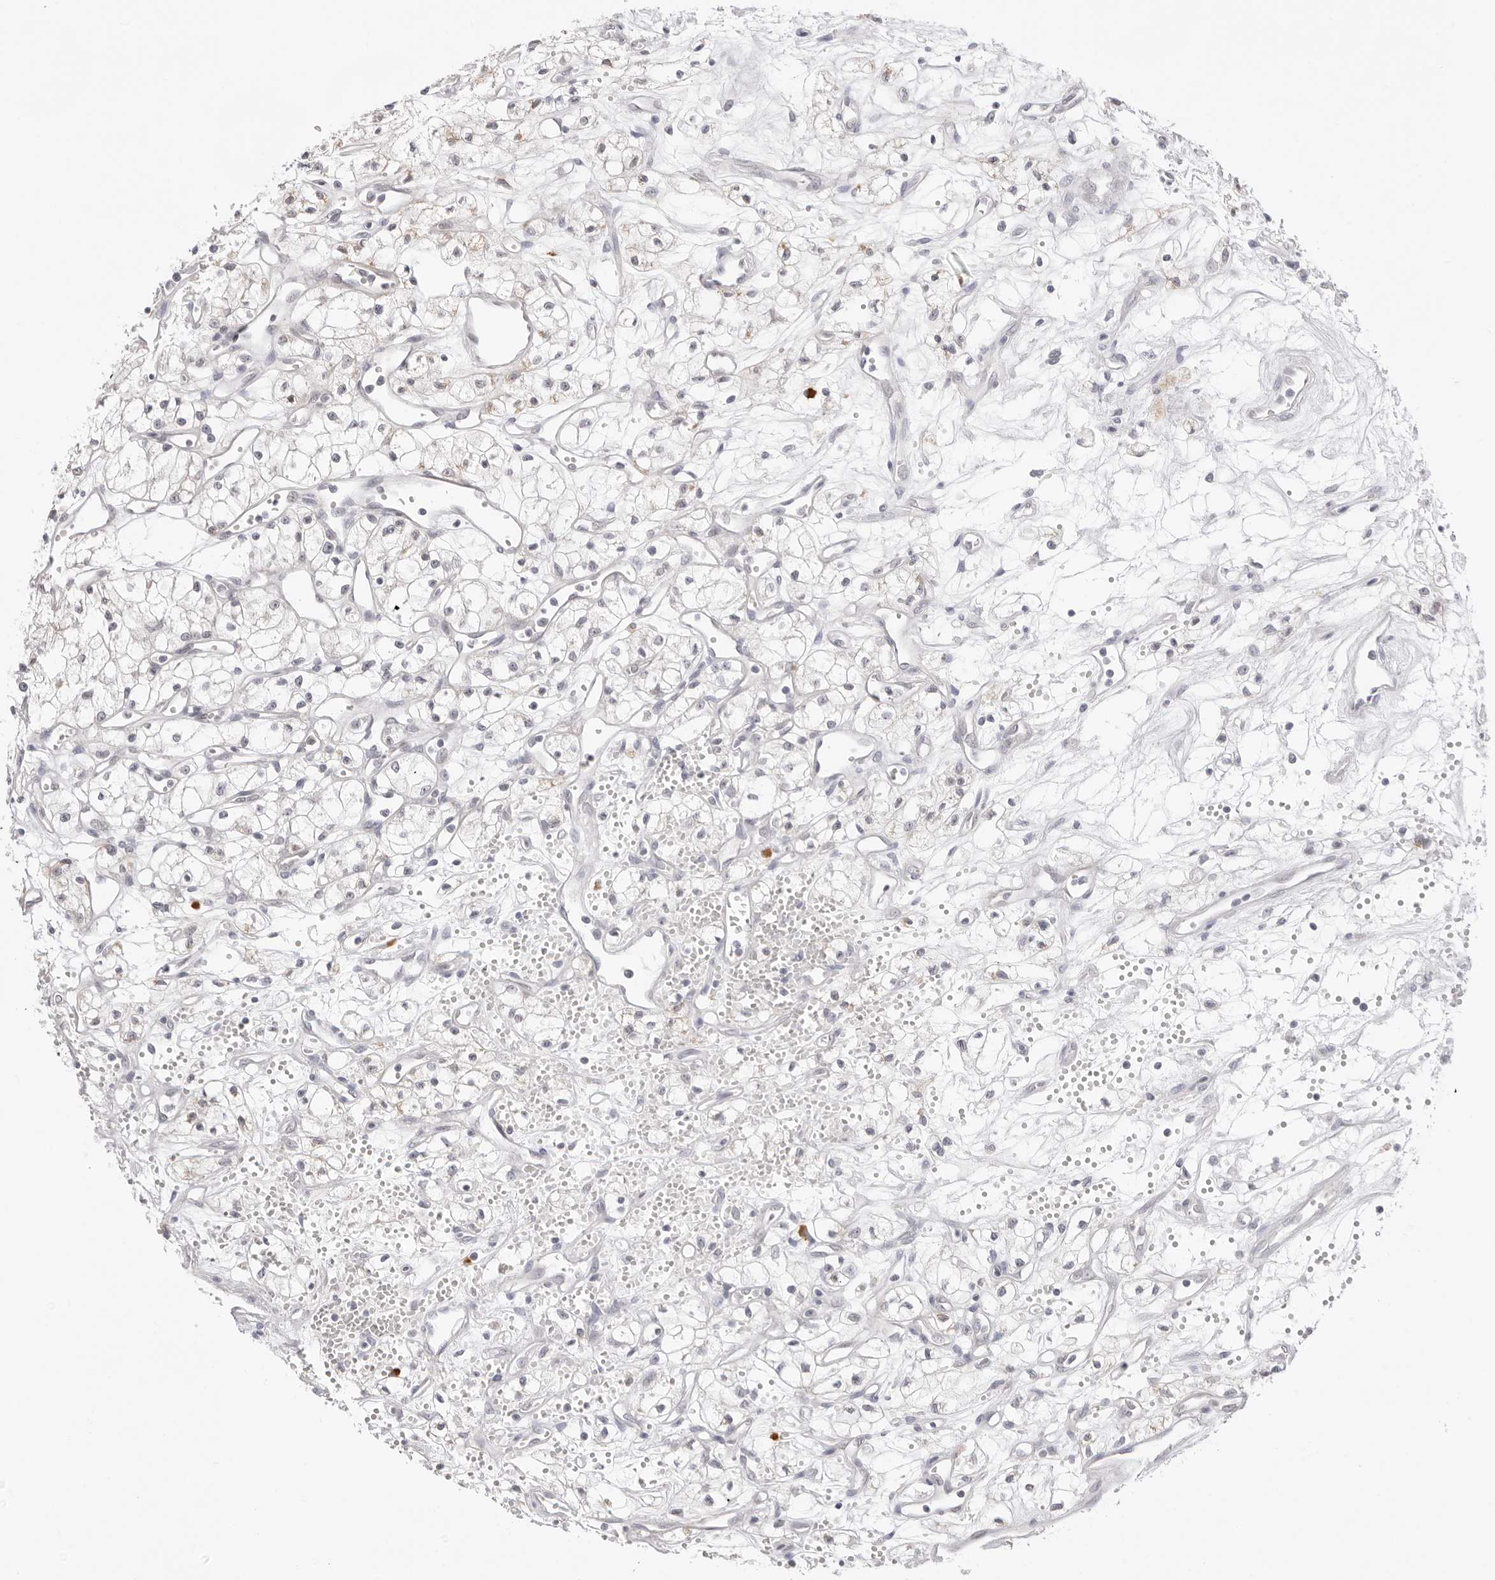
{"staining": {"intensity": "negative", "quantity": "none", "location": "none"}, "tissue": "renal cancer", "cell_type": "Tumor cells", "image_type": "cancer", "snomed": [{"axis": "morphology", "description": "Adenocarcinoma, NOS"}, {"axis": "topography", "description": "Kidney"}], "caption": "The micrograph reveals no significant positivity in tumor cells of renal adenocarcinoma.", "gene": "FDPS", "patient": {"sex": "male", "age": 59}}